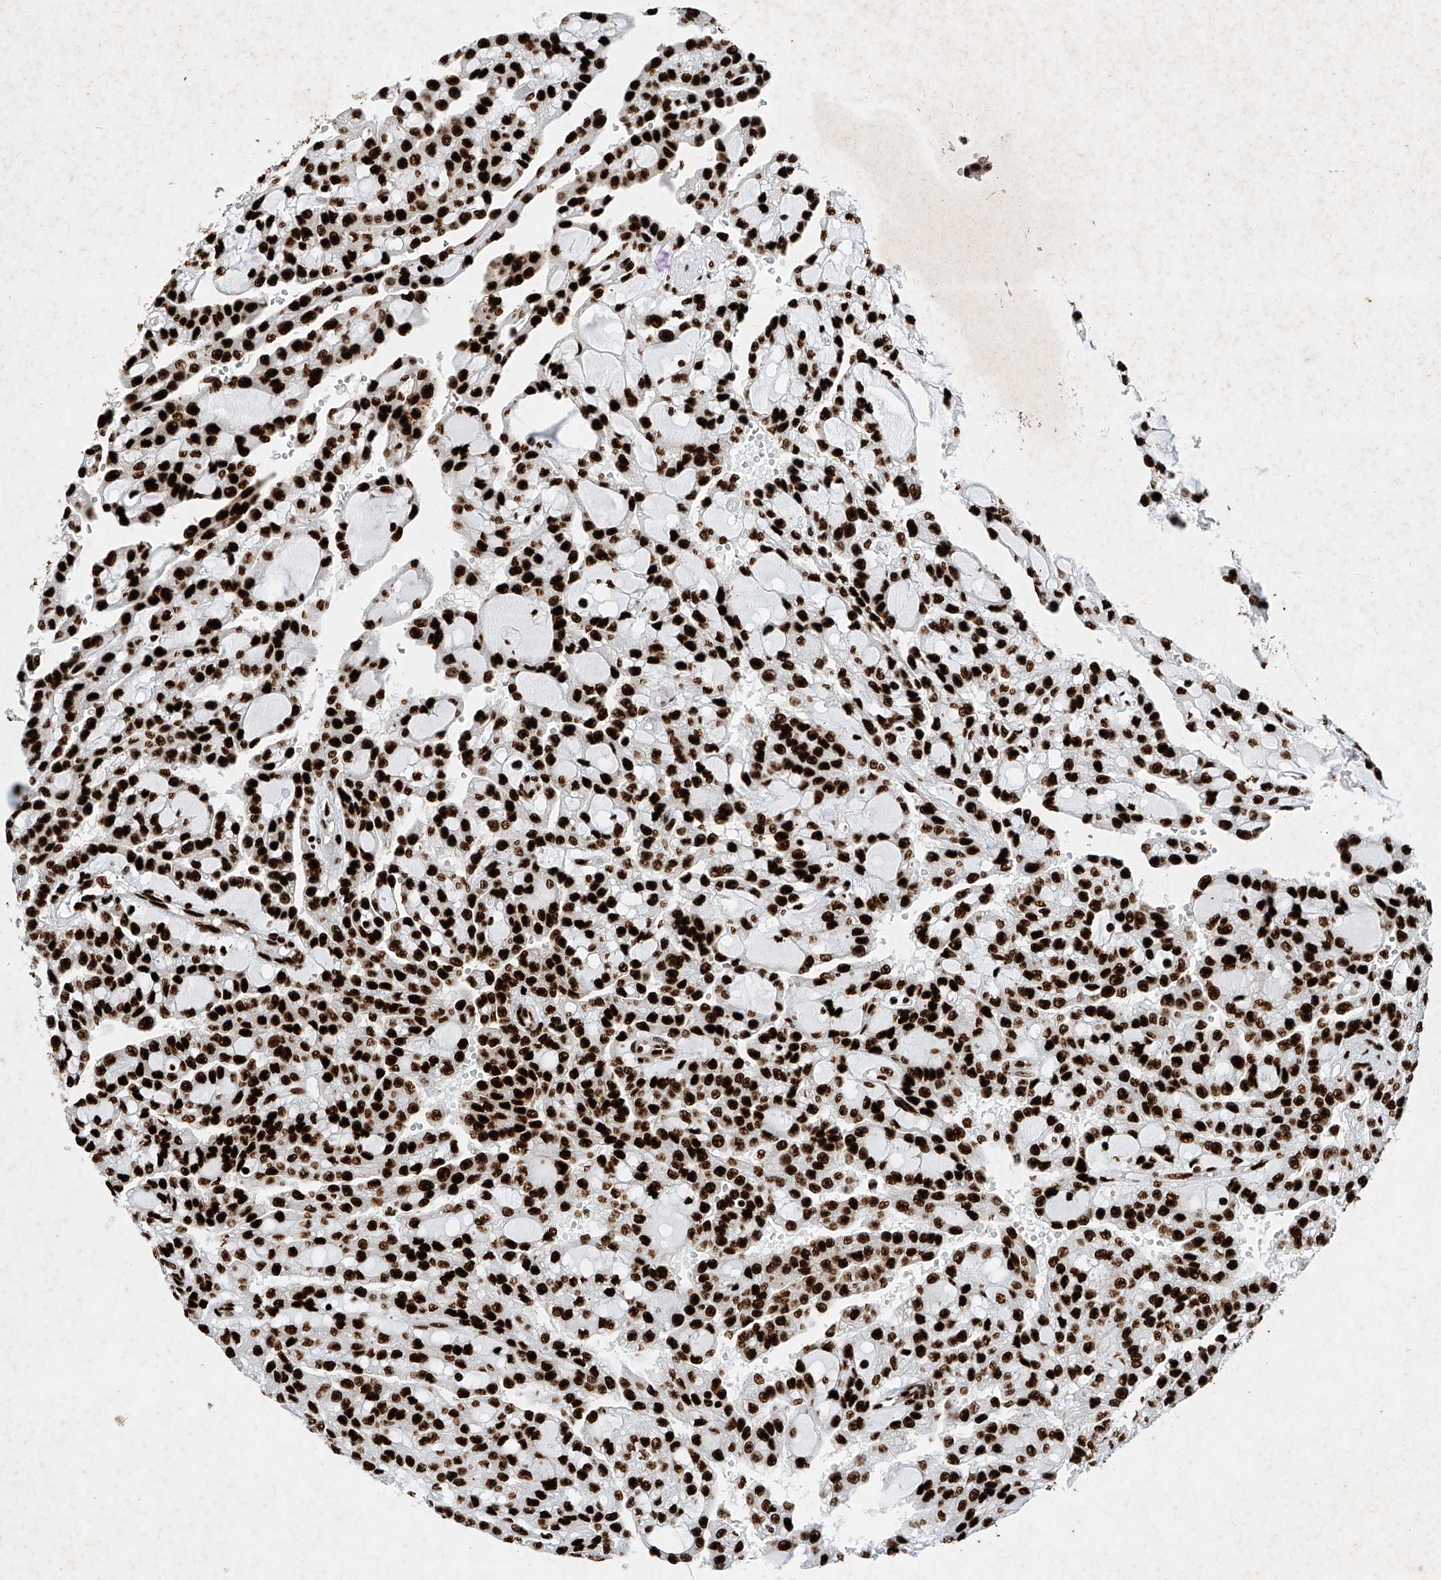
{"staining": {"intensity": "strong", "quantity": ">75%", "location": "nuclear"}, "tissue": "renal cancer", "cell_type": "Tumor cells", "image_type": "cancer", "snomed": [{"axis": "morphology", "description": "Adenocarcinoma, NOS"}, {"axis": "topography", "description": "Kidney"}], "caption": "Renal adenocarcinoma stained with a protein marker reveals strong staining in tumor cells.", "gene": "SRSF6", "patient": {"sex": "male", "age": 63}}